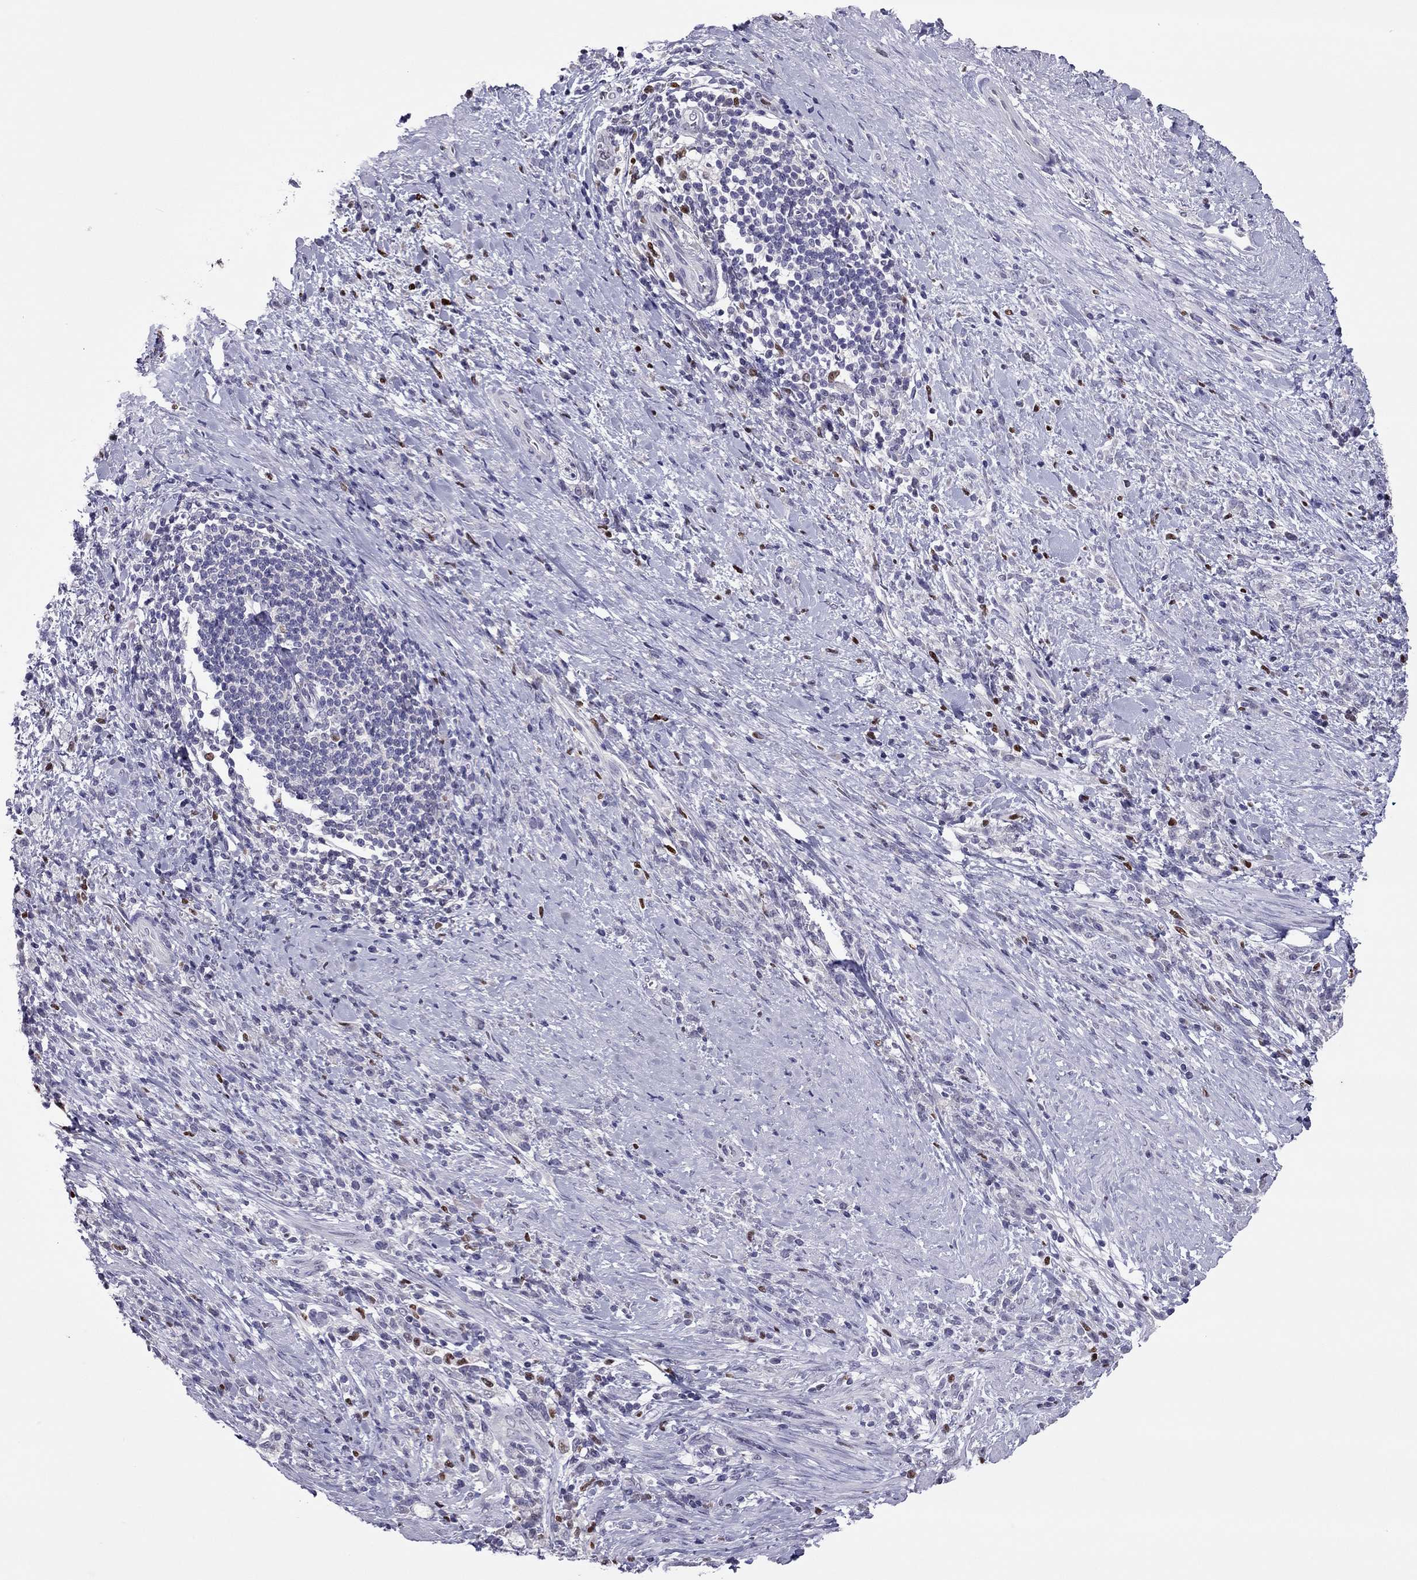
{"staining": {"intensity": "negative", "quantity": "none", "location": "none"}, "tissue": "stomach cancer", "cell_type": "Tumor cells", "image_type": "cancer", "snomed": [{"axis": "morphology", "description": "Adenocarcinoma, NOS"}, {"axis": "topography", "description": "Stomach"}], "caption": "Immunohistochemistry (IHC) image of human stomach cancer stained for a protein (brown), which reveals no positivity in tumor cells.", "gene": "SPINT3", "patient": {"sex": "female", "age": 57}}